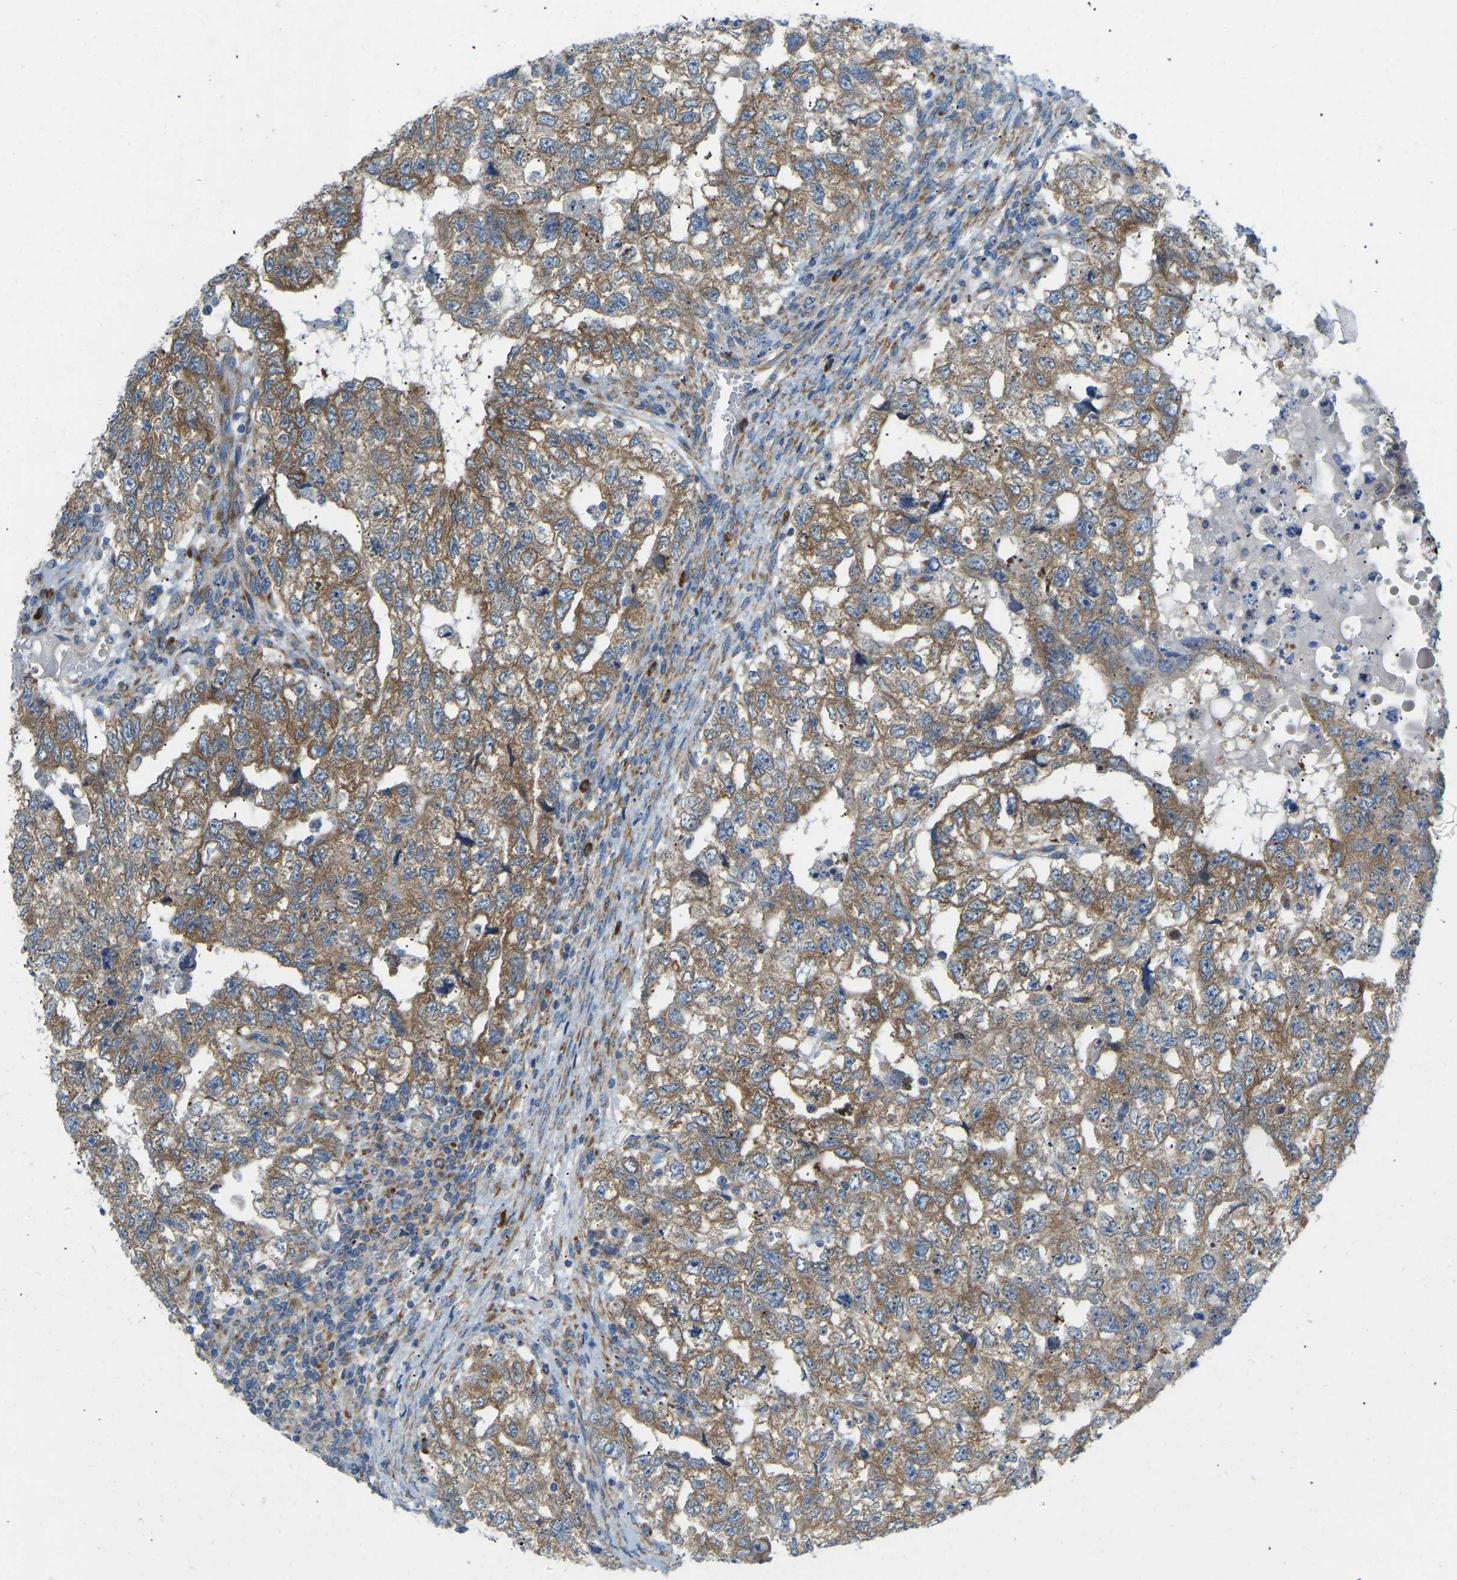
{"staining": {"intensity": "moderate", "quantity": ">75%", "location": "cytoplasmic/membranous"}, "tissue": "testis cancer", "cell_type": "Tumor cells", "image_type": "cancer", "snomed": [{"axis": "morphology", "description": "Carcinoma, Embryonal, NOS"}, {"axis": "topography", "description": "Testis"}], "caption": "A high-resolution photomicrograph shows immunohistochemistry (IHC) staining of embryonal carcinoma (testis), which reveals moderate cytoplasmic/membranous staining in approximately >75% of tumor cells. The protein of interest is shown in brown color, while the nuclei are stained blue.", "gene": "SND1", "patient": {"sex": "male", "age": 36}}